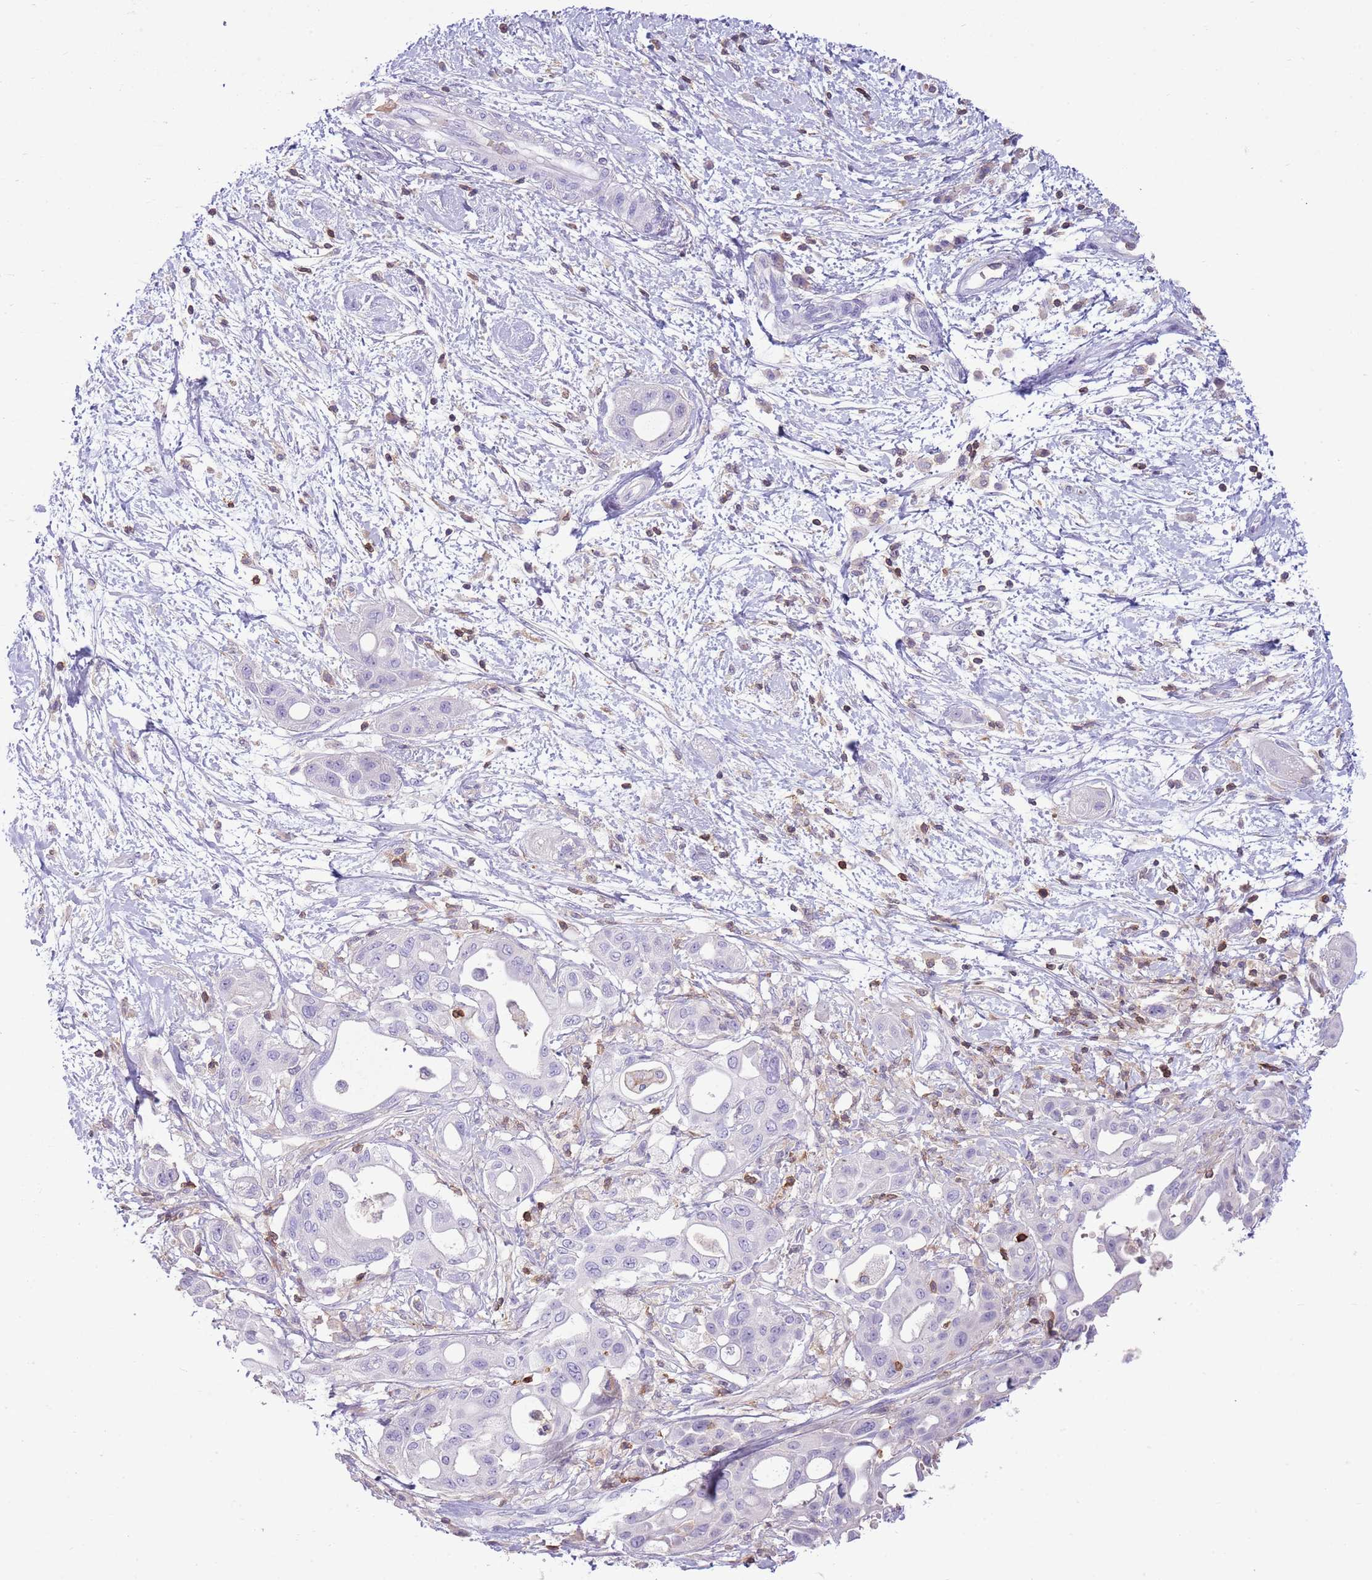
{"staining": {"intensity": "negative", "quantity": "none", "location": "none"}, "tissue": "pancreatic cancer", "cell_type": "Tumor cells", "image_type": "cancer", "snomed": [{"axis": "morphology", "description": "Adenocarcinoma, NOS"}, {"axis": "topography", "description": "Pancreas"}], "caption": "Image shows no protein staining in tumor cells of pancreatic cancer tissue. (Immunohistochemistry (ihc), brightfield microscopy, high magnification).", "gene": "OR4Q3", "patient": {"sex": "male", "age": 68}}